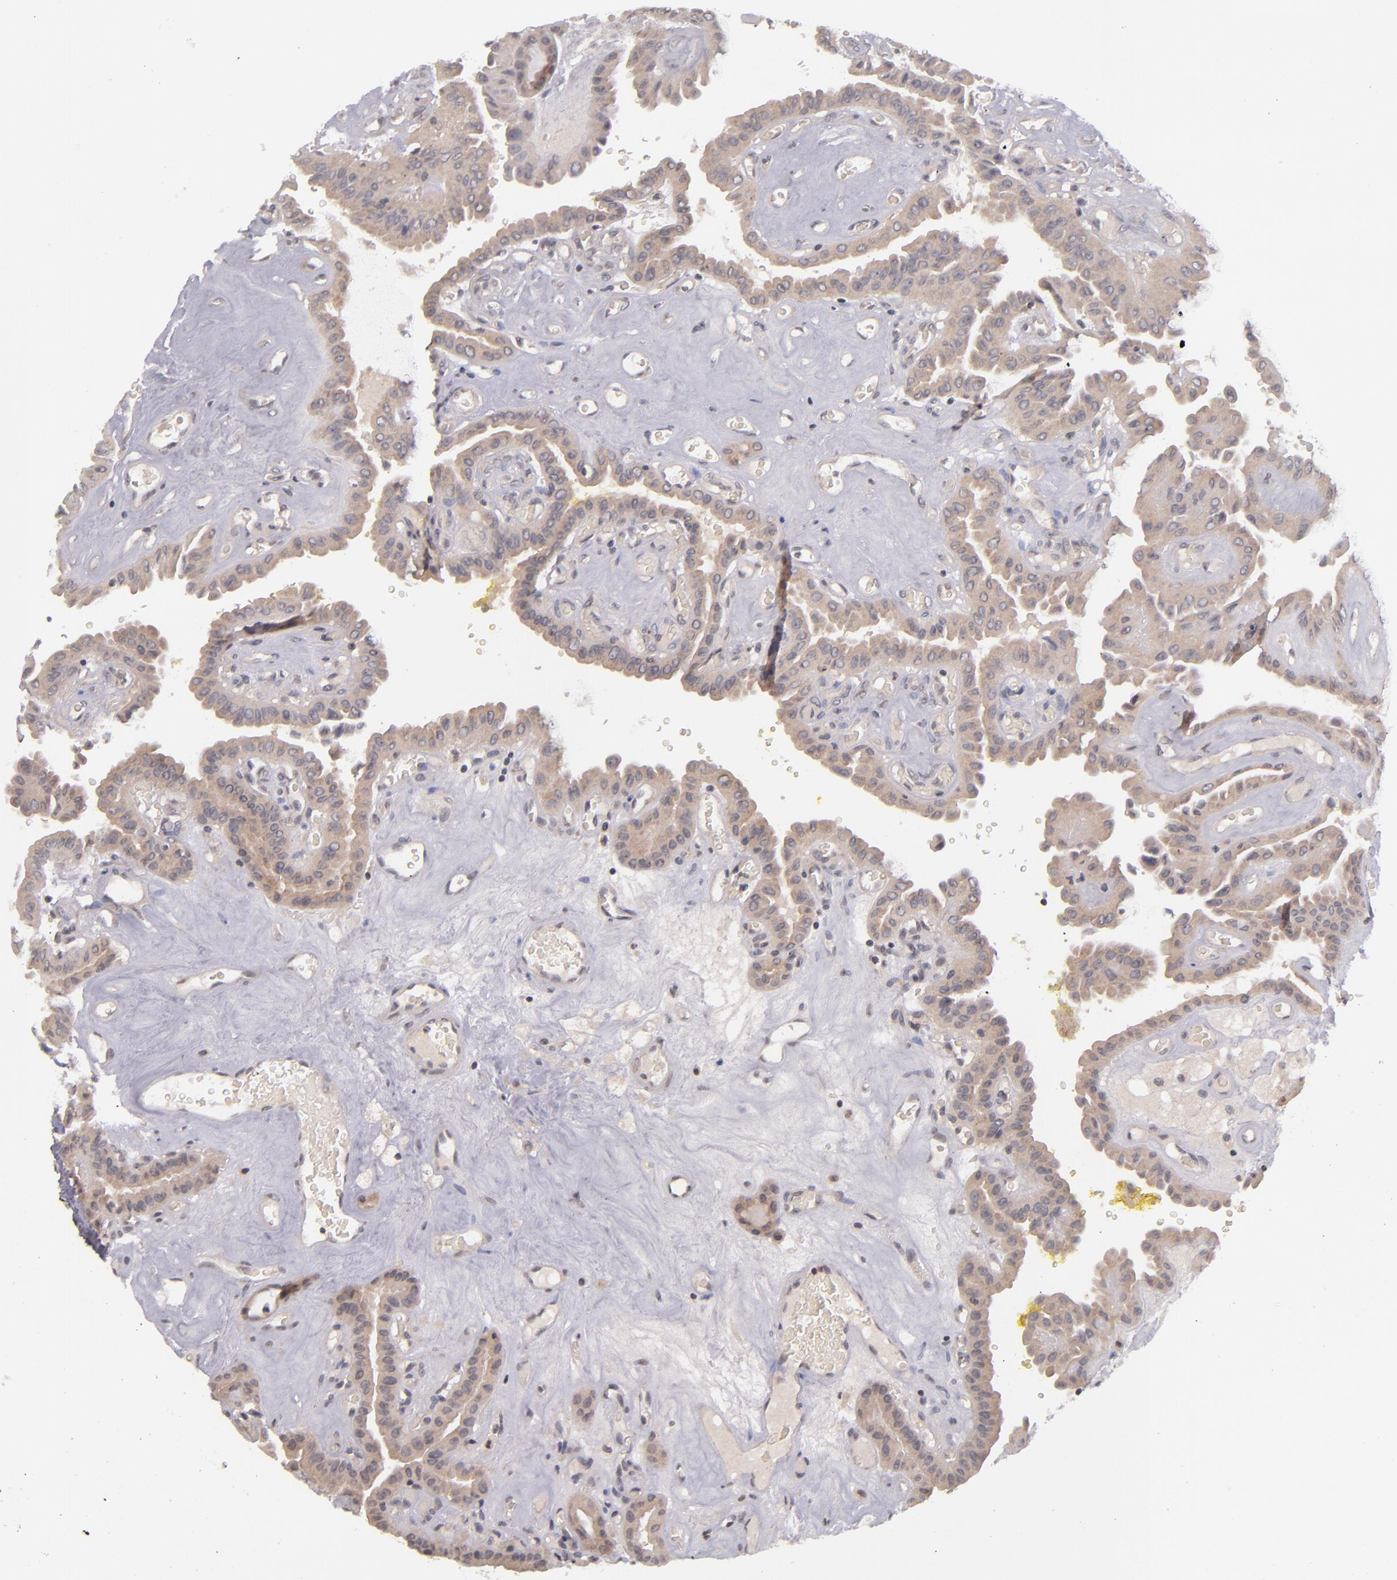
{"staining": {"intensity": "moderate", "quantity": ">75%", "location": "cytoplasmic/membranous"}, "tissue": "thyroid cancer", "cell_type": "Tumor cells", "image_type": "cancer", "snomed": [{"axis": "morphology", "description": "Papillary adenocarcinoma, NOS"}, {"axis": "topography", "description": "Thyroid gland"}], "caption": "High-power microscopy captured an IHC photomicrograph of thyroid cancer (papillary adenocarcinoma), revealing moderate cytoplasmic/membranous expression in about >75% of tumor cells.", "gene": "TSC2", "patient": {"sex": "male", "age": 87}}